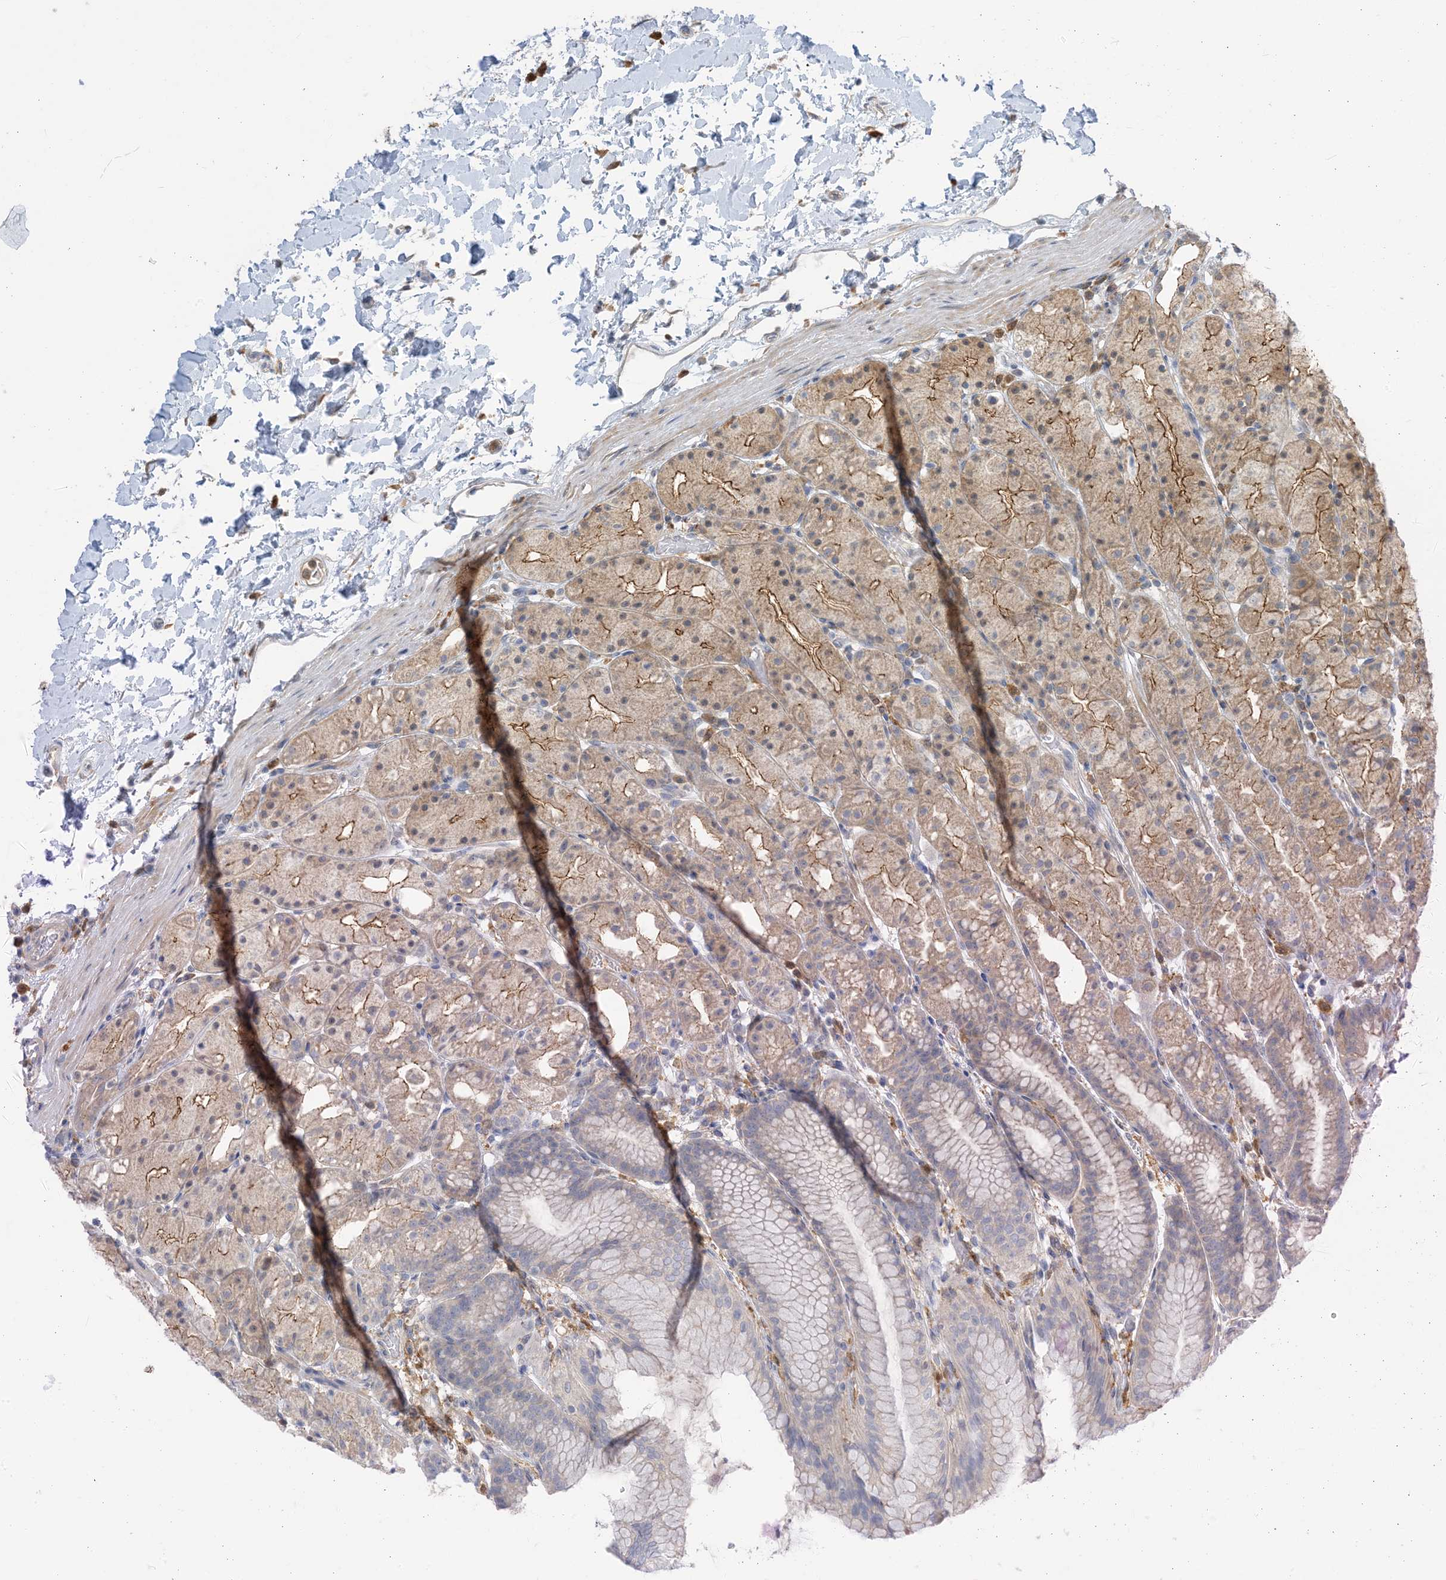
{"staining": {"intensity": "moderate", "quantity": "25%-75%", "location": "cytoplasmic/membranous"}, "tissue": "stomach", "cell_type": "Glandular cells", "image_type": "normal", "snomed": [{"axis": "morphology", "description": "Normal tissue, NOS"}, {"axis": "topography", "description": "Stomach, upper"}], "caption": "Benign stomach exhibits moderate cytoplasmic/membranous positivity in about 25%-75% of glandular cells, visualized by immunohistochemistry.", "gene": "NAGK", "patient": {"sex": "male", "age": 48}}